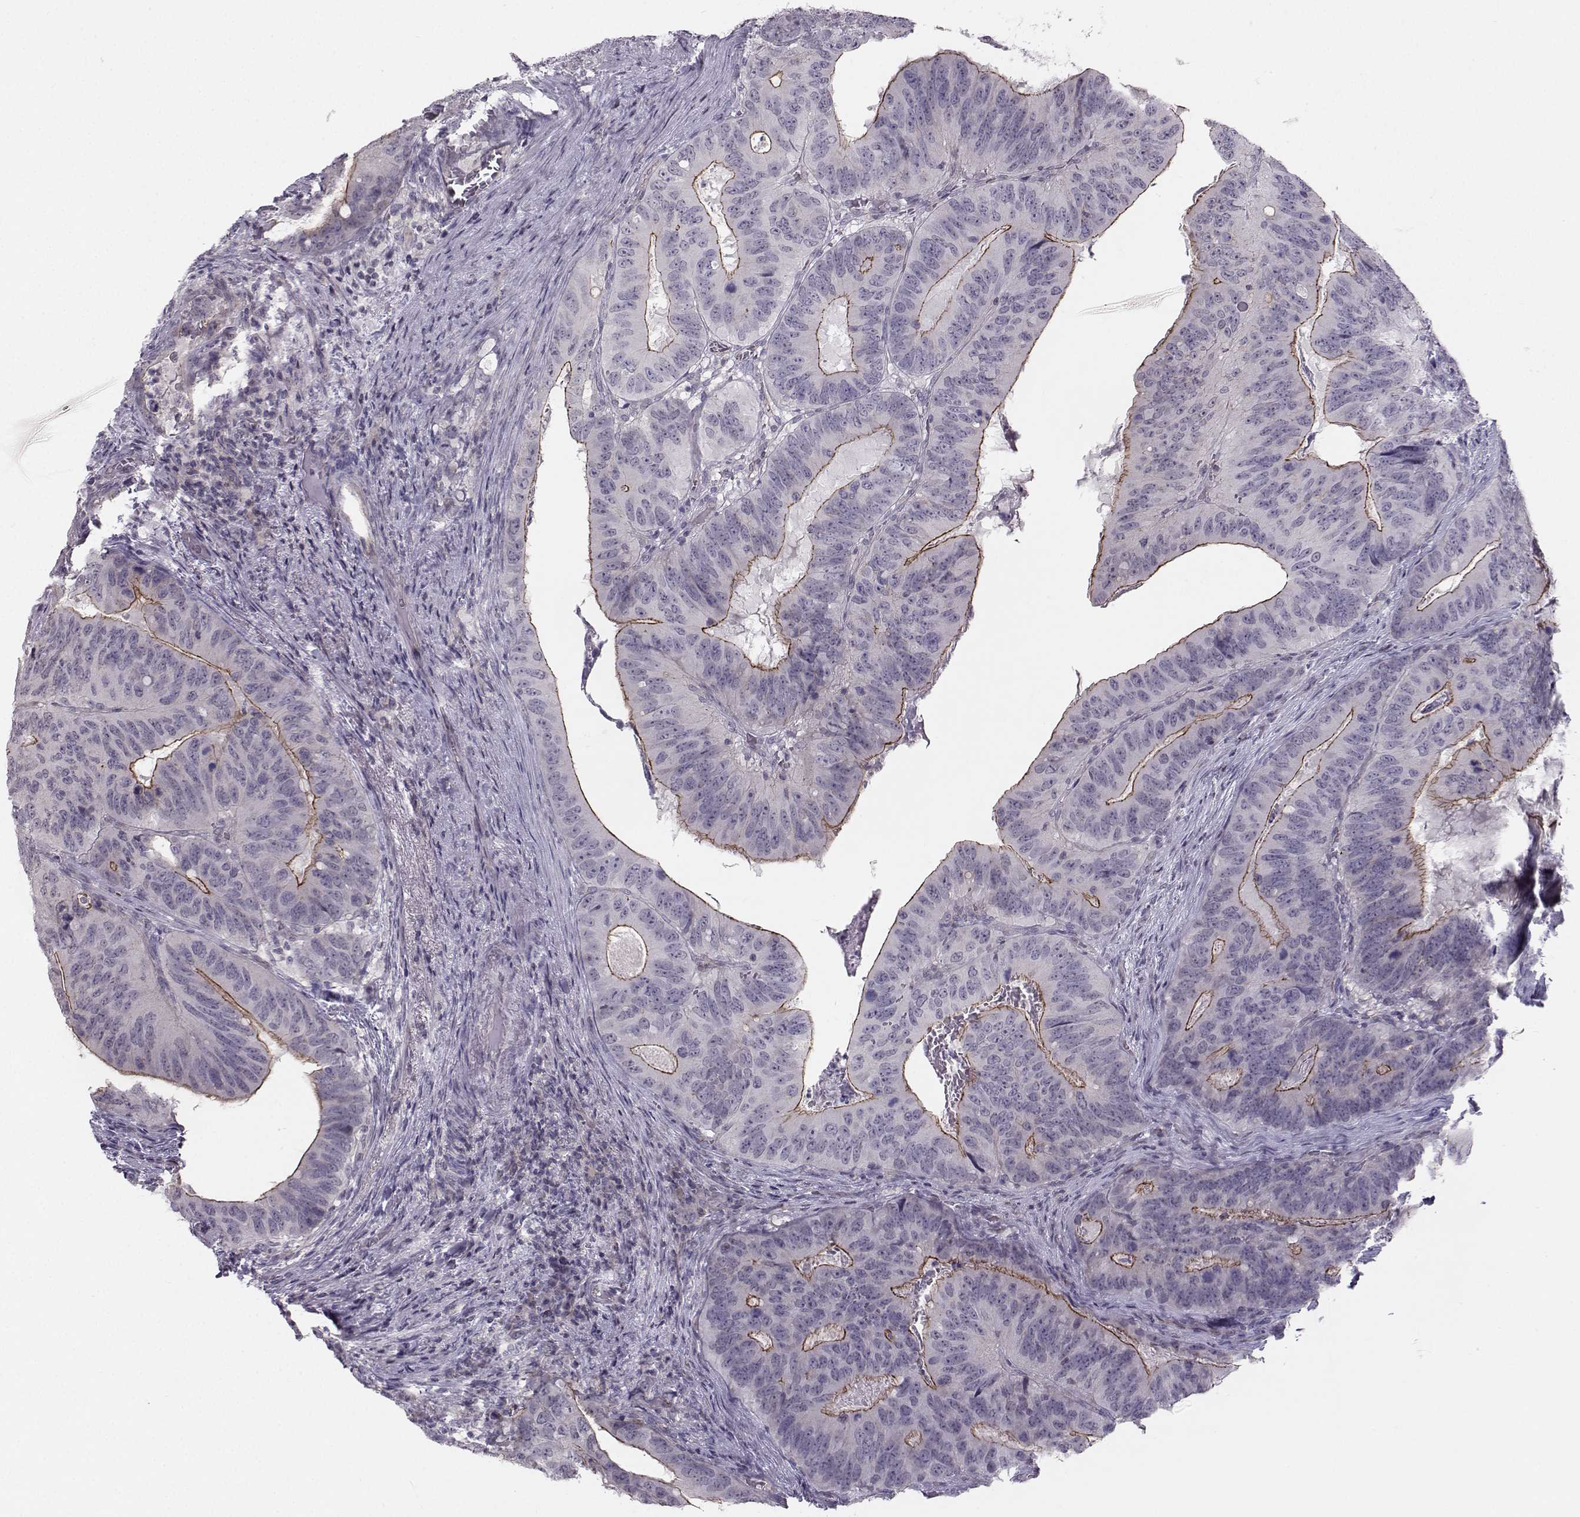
{"staining": {"intensity": "strong", "quantity": "<25%", "location": "cytoplasmic/membranous"}, "tissue": "colorectal cancer", "cell_type": "Tumor cells", "image_type": "cancer", "snomed": [{"axis": "morphology", "description": "Adenocarcinoma, NOS"}, {"axis": "topography", "description": "Colon"}], "caption": "The micrograph reveals a brown stain indicating the presence of a protein in the cytoplasmic/membranous of tumor cells in colorectal adenocarcinoma.", "gene": "MAST1", "patient": {"sex": "male", "age": 79}}